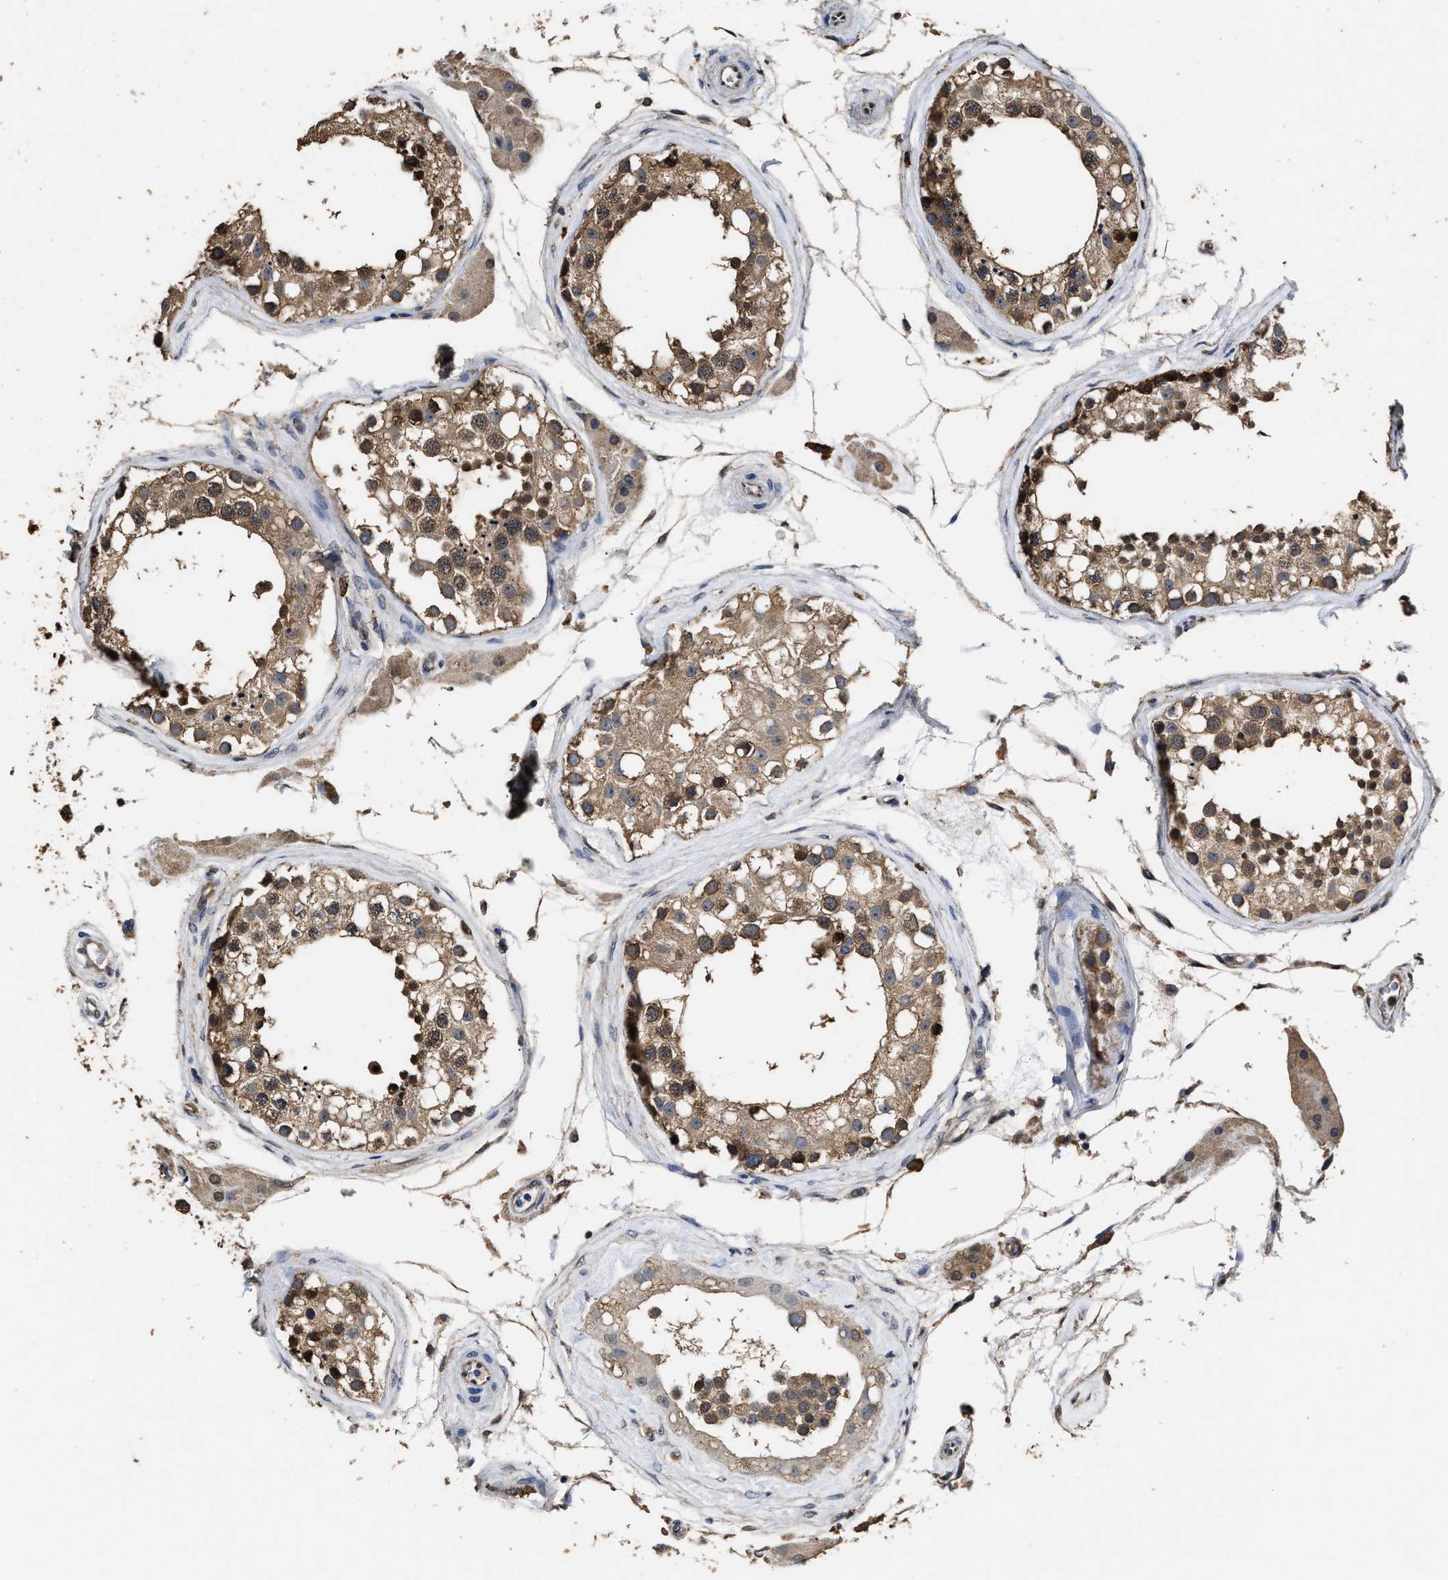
{"staining": {"intensity": "strong", "quantity": ">75%", "location": "cytoplasmic/membranous,nuclear"}, "tissue": "testis", "cell_type": "Cells in seminiferous ducts", "image_type": "normal", "snomed": [{"axis": "morphology", "description": "Normal tissue, NOS"}, {"axis": "topography", "description": "Testis"}], "caption": "Unremarkable testis was stained to show a protein in brown. There is high levels of strong cytoplasmic/membranous,nuclear staining in approximately >75% of cells in seminiferous ducts. The staining was performed using DAB (3,3'-diaminobenzidine) to visualize the protein expression in brown, while the nuclei were stained in blue with hematoxylin (Magnification: 20x).", "gene": "YWHAE", "patient": {"sex": "male", "age": 68}}